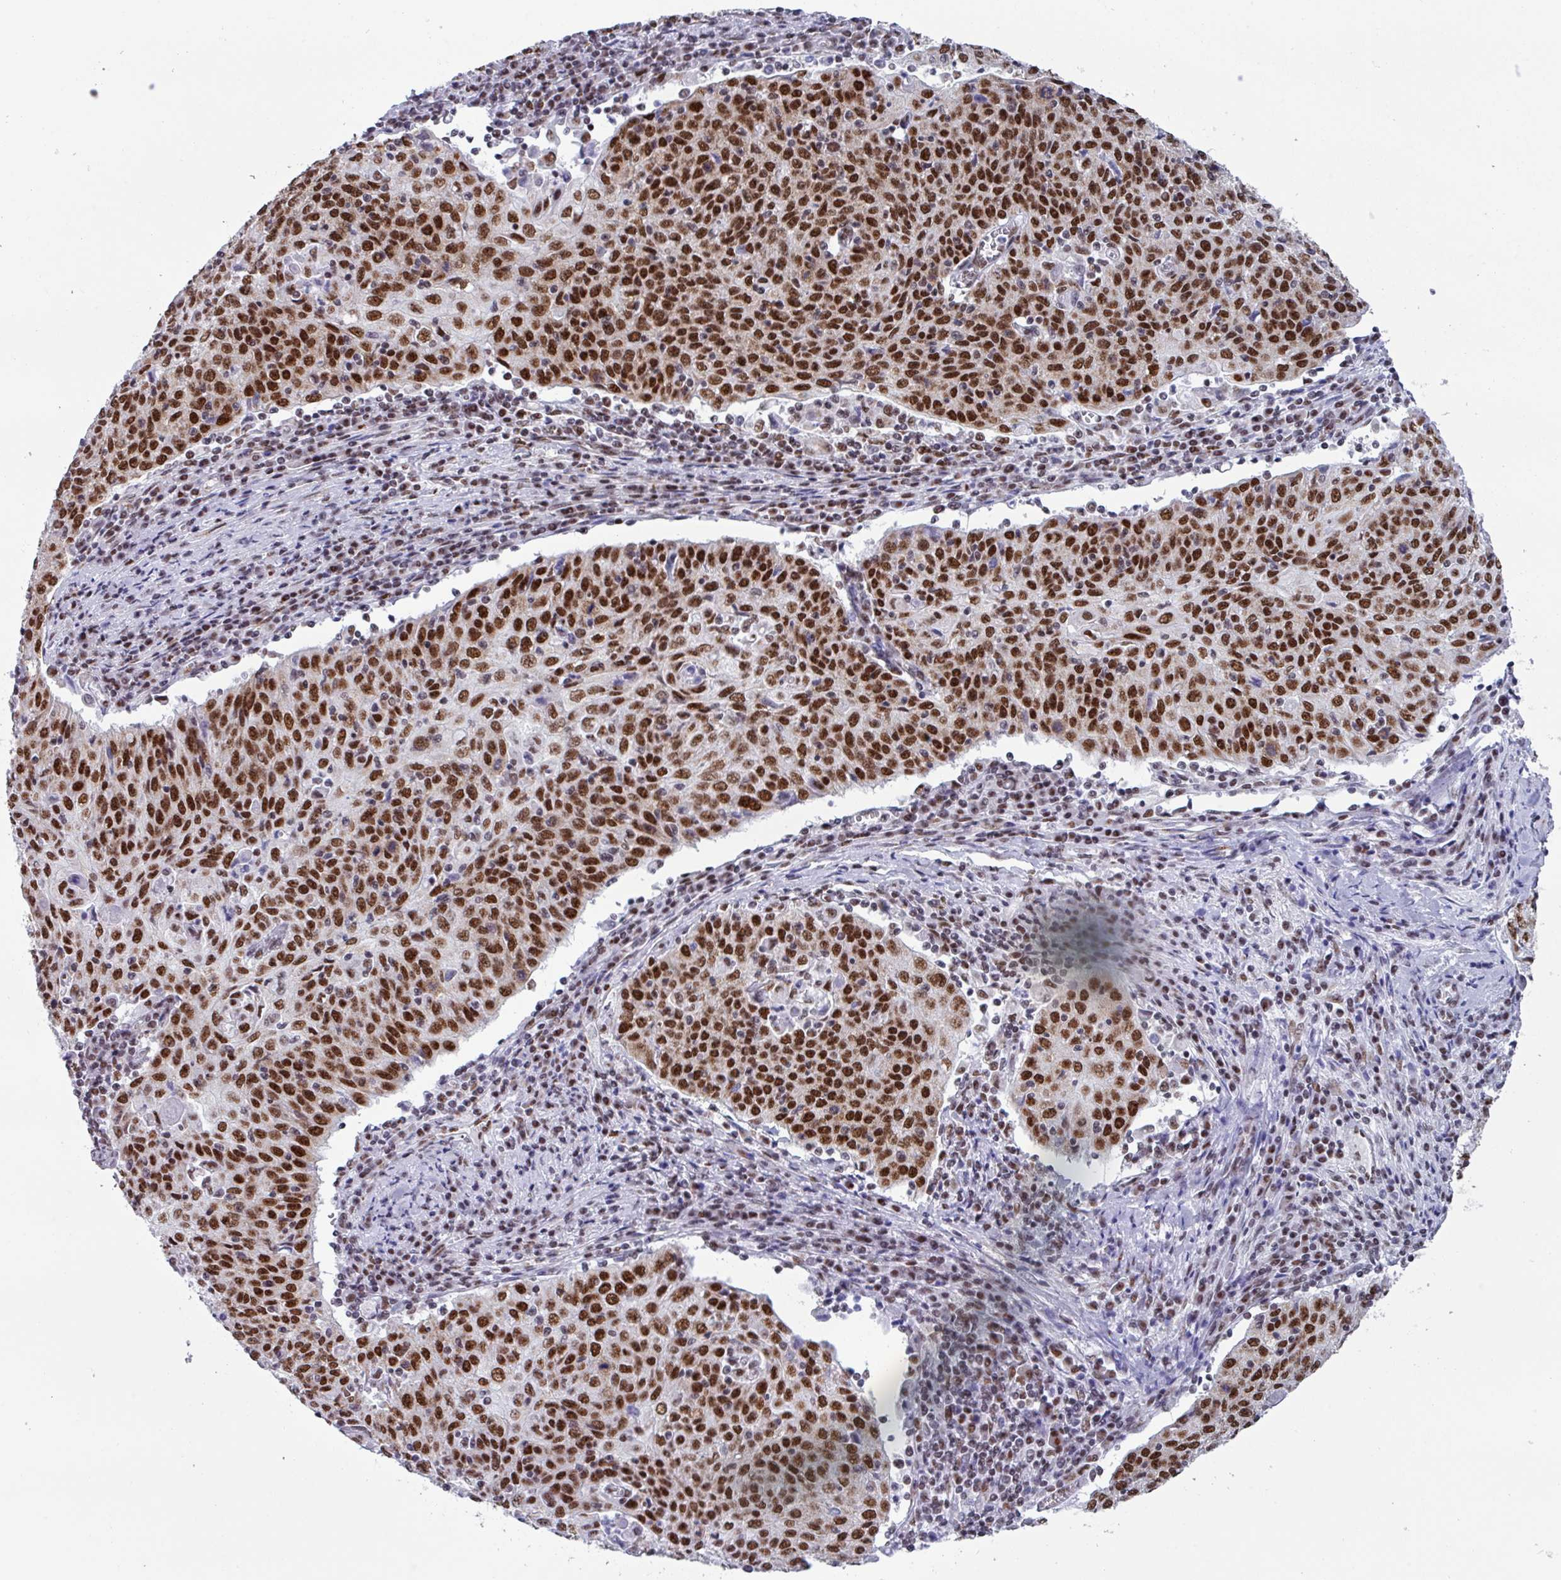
{"staining": {"intensity": "strong", "quantity": ">75%", "location": "nuclear"}, "tissue": "cervical cancer", "cell_type": "Tumor cells", "image_type": "cancer", "snomed": [{"axis": "morphology", "description": "Squamous cell carcinoma, NOS"}, {"axis": "topography", "description": "Cervix"}], "caption": "A brown stain highlights strong nuclear positivity of a protein in human cervical squamous cell carcinoma tumor cells. (DAB = brown stain, brightfield microscopy at high magnification).", "gene": "PUF60", "patient": {"sex": "female", "age": 48}}